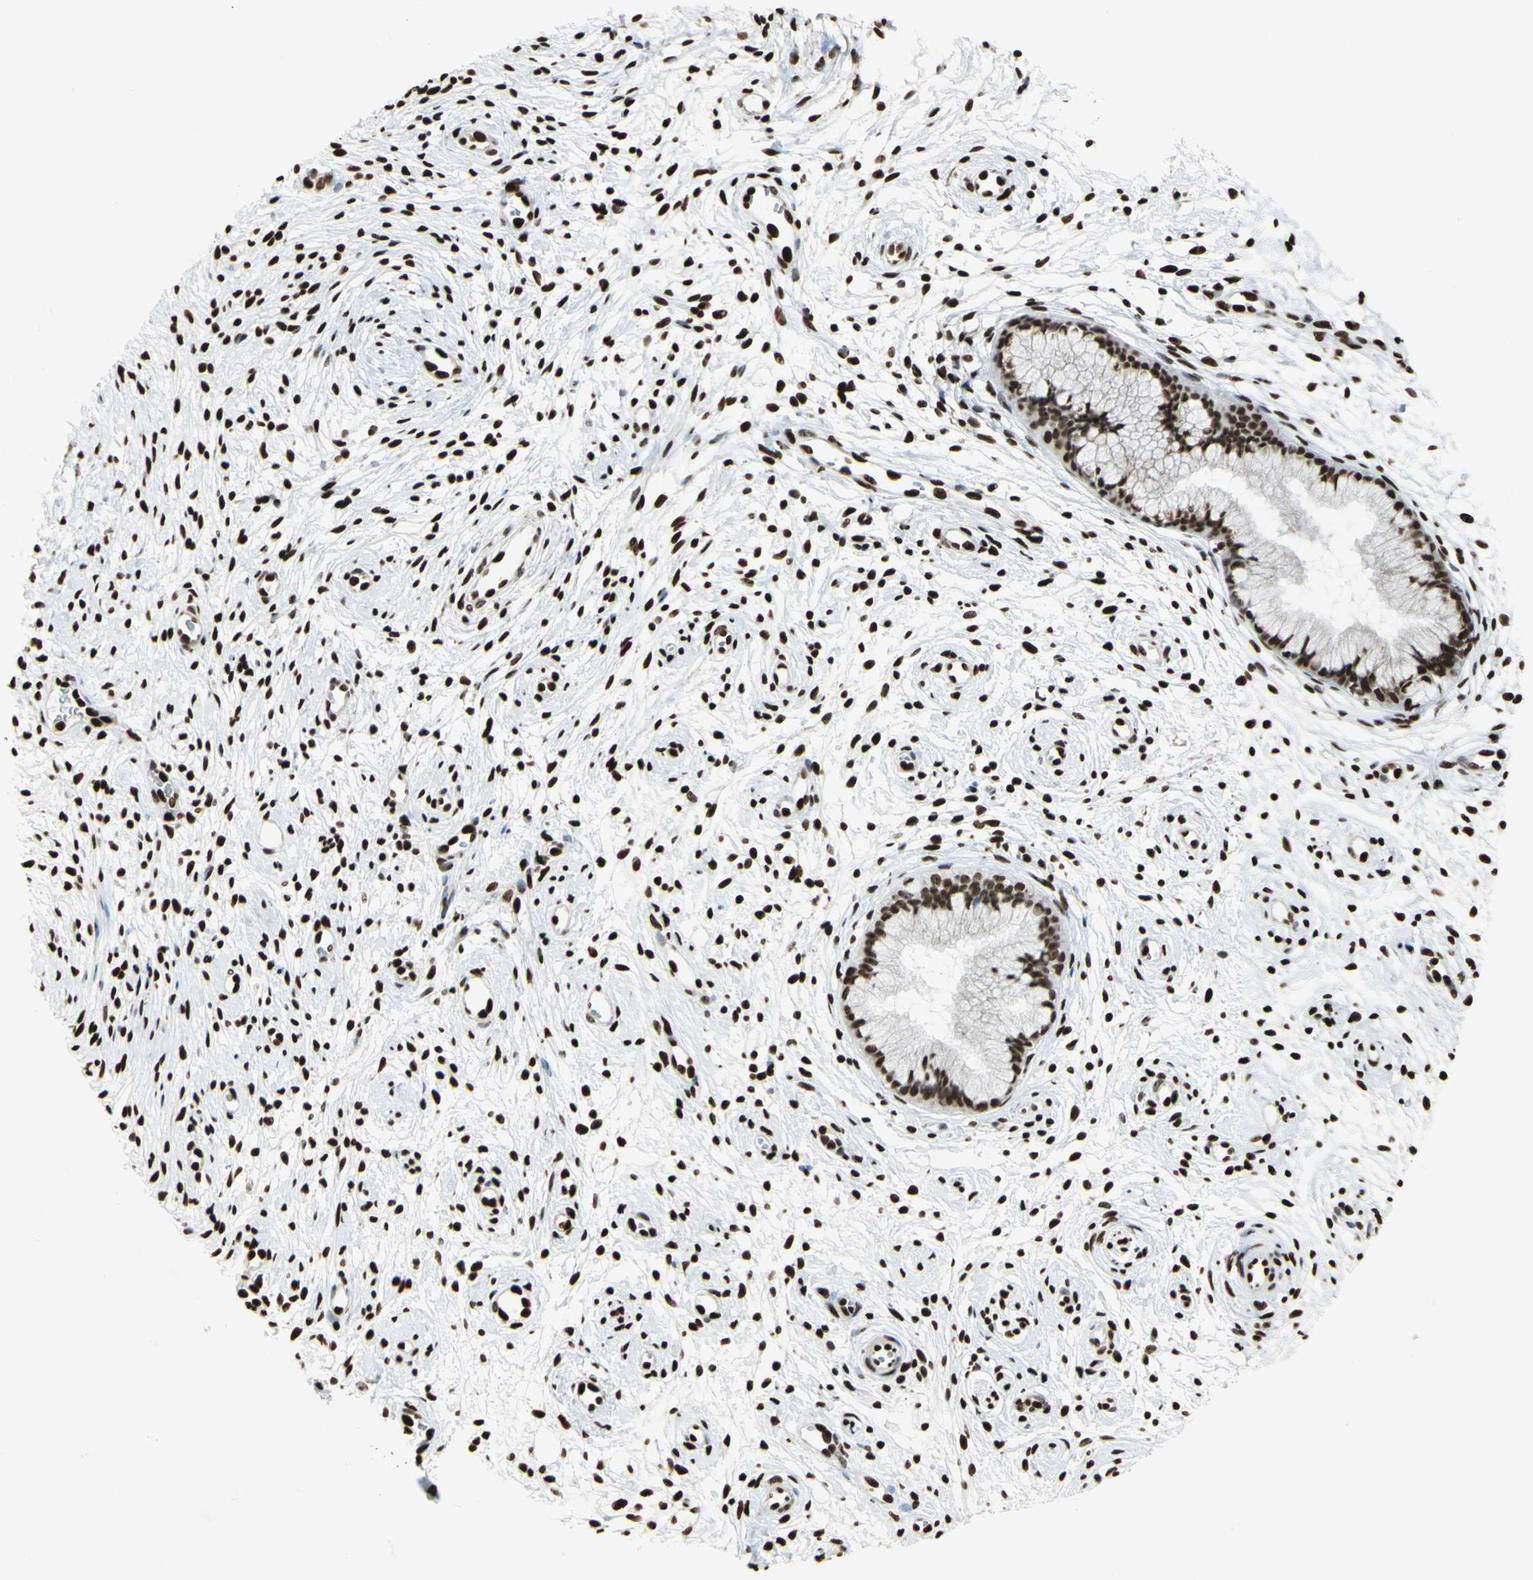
{"staining": {"intensity": "strong", "quantity": ">75%", "location": "nuclear"}, "tissue": "cervix", "cell_type": "Glandular cells", "image_type": "normal", "snomed": [{"axis": "morphology", "description": "Normal tissue, NOS"}, {"axis": "topography", "description": "Cervix"}], "caption": "Approximately >75% of glandular cells in benign cervix display strong nuclear protein positivity as visualized by brown immunohistochemical staining.", "gene": "HMGB1", "patient": {"sex": "female", "age": 39}}